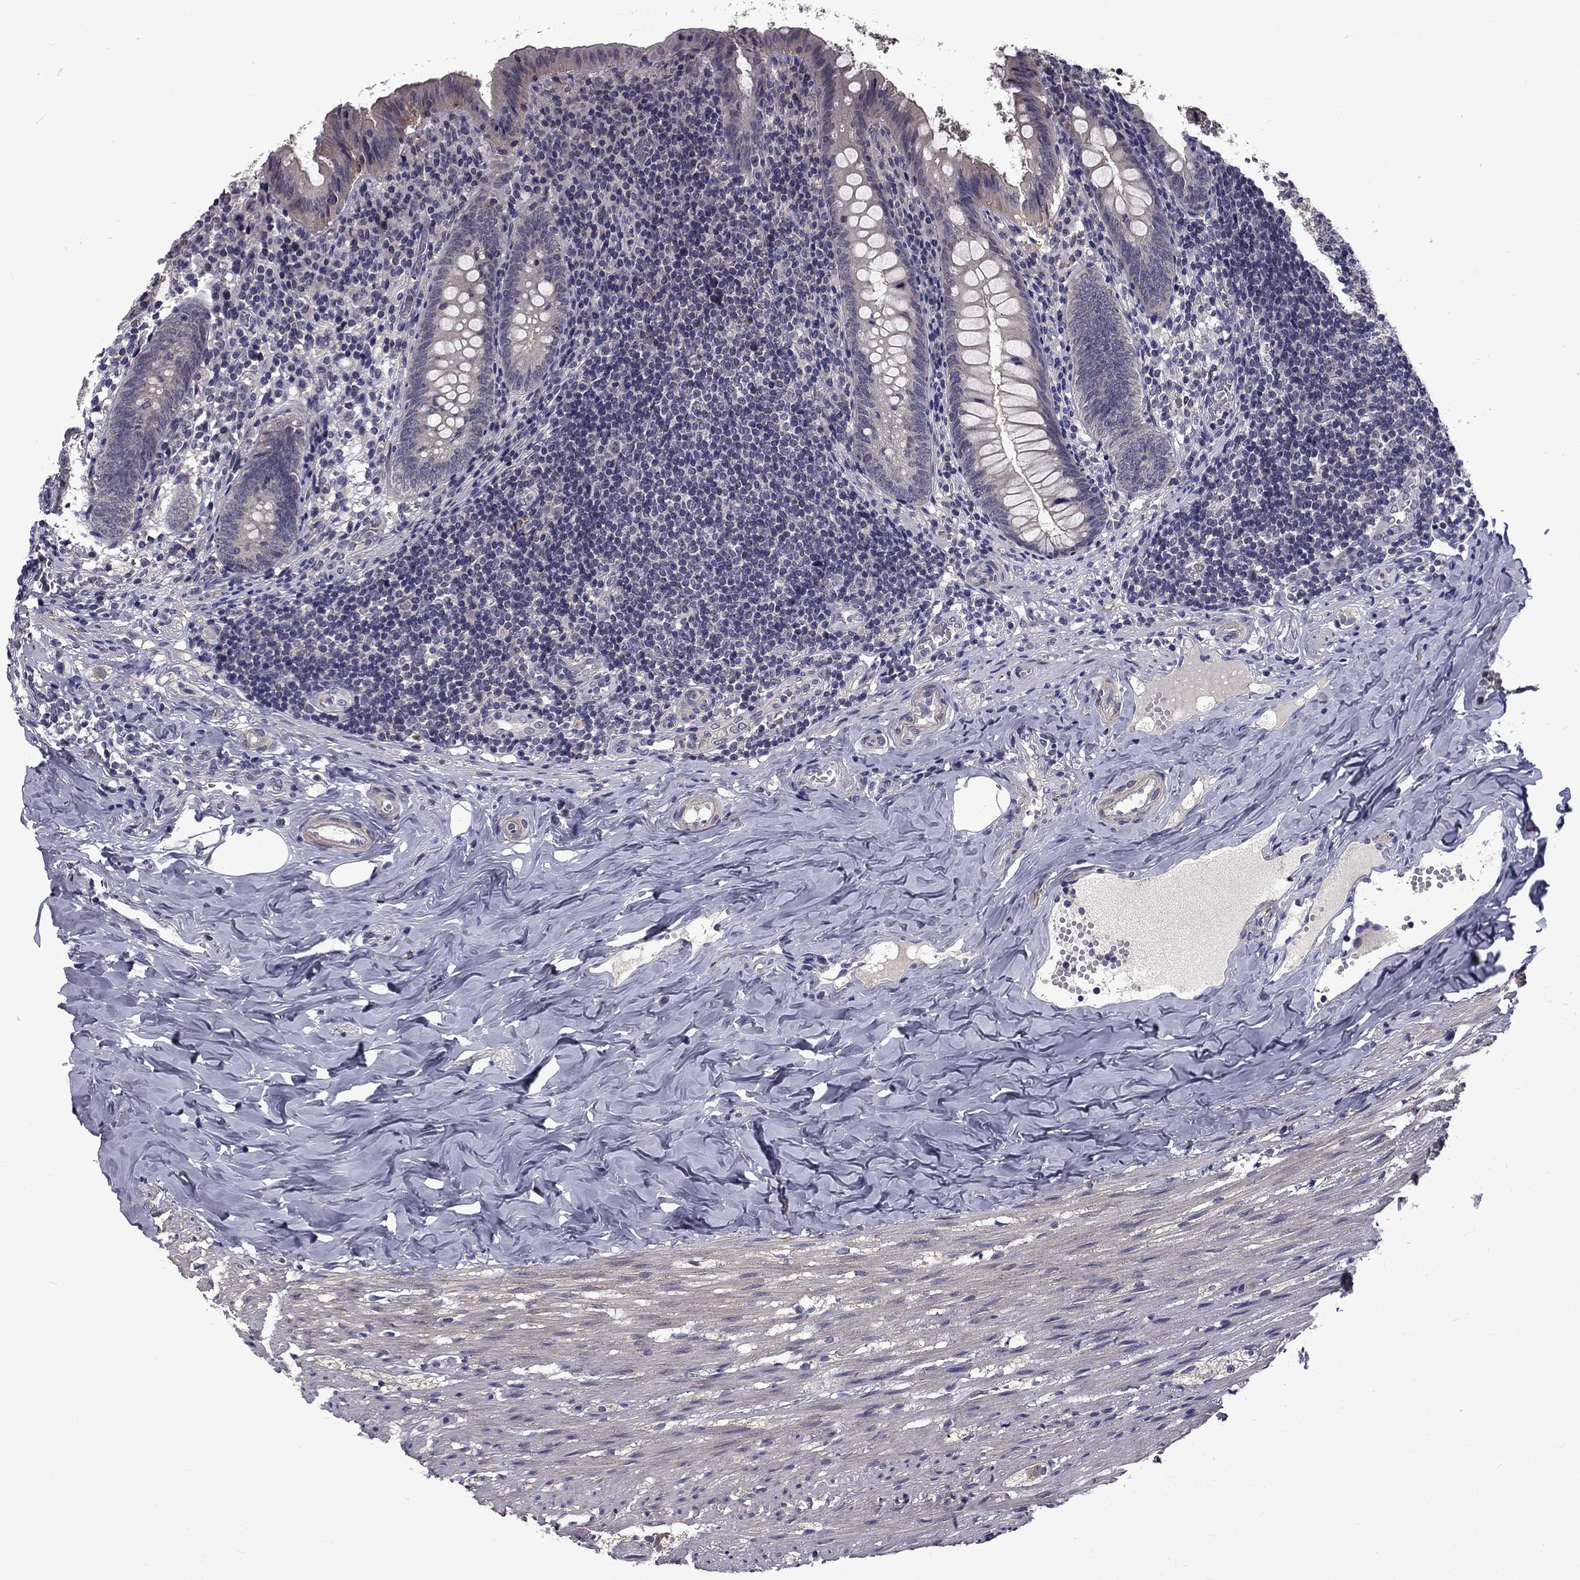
{"staining": {"intensity": "negative", "quantity": "none", "location": "none"}, "tissue": "appendix", "cell_type": "Glandular cells", "image_type": "normal", "snomed": [{"axis": "morphology", "description": "Normal tissue, NOS"}, {"axis": "topography", "description": "Appendix"}], "caption": "Immunohistochemistry (IHC) of unremarkable appendix exhibits no positivity in glandular cells.", "gene": "SNTA1", "patient": {"sex": "female", "age": 23}}